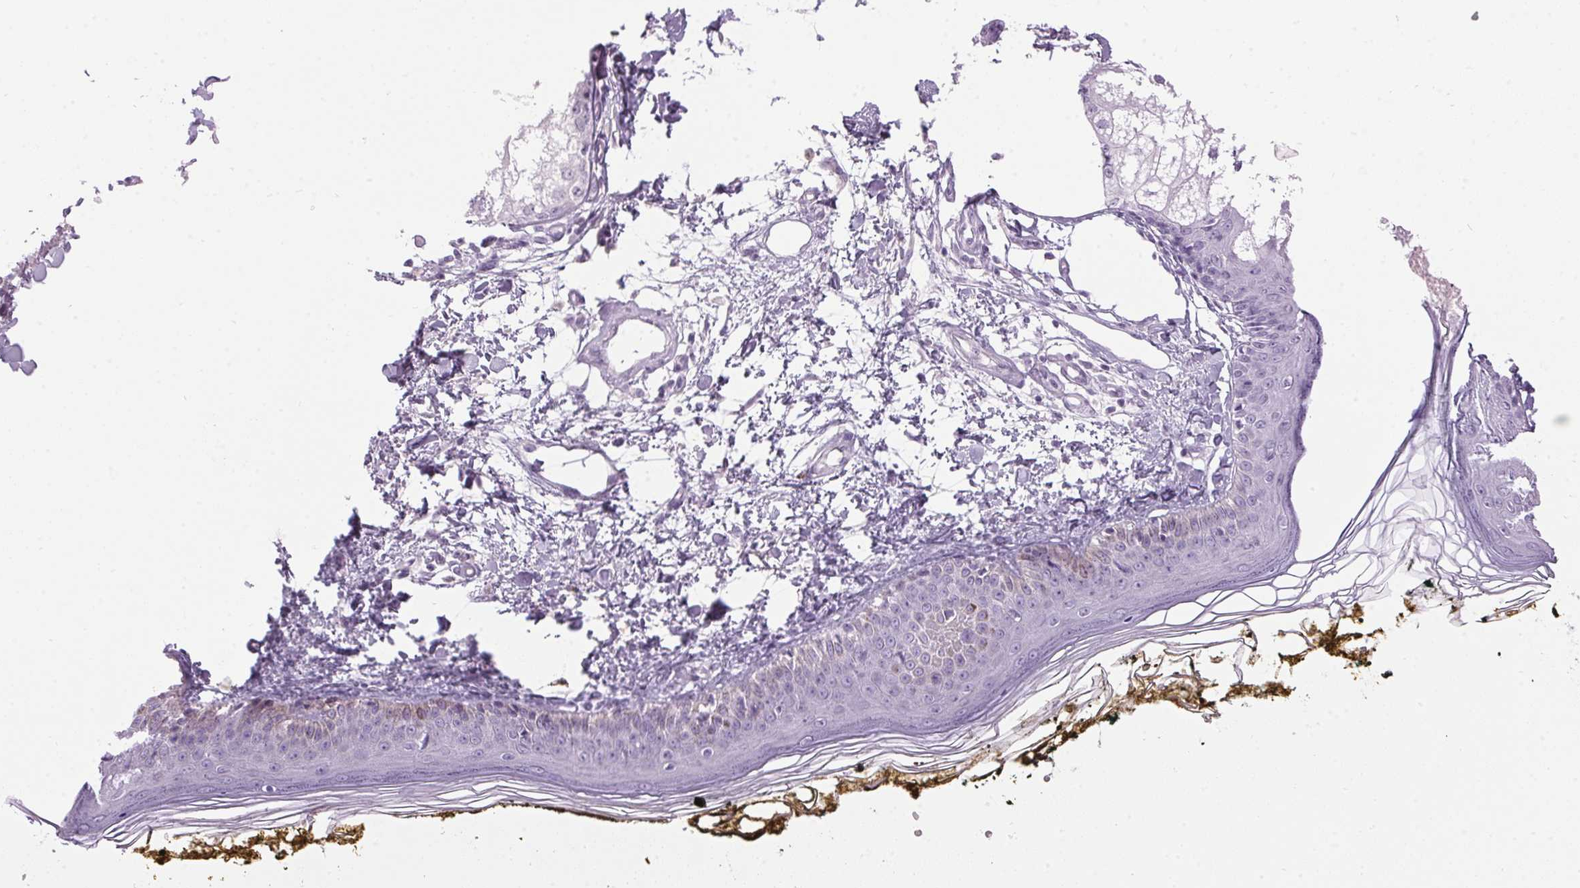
{"staining": {"intensity": "negative", "quantity": "none", "location": "none"}, "tissue": "skin", "cell_type": "Fibroblasts", "image_type": "normal", "snomed": [{"axis": "morphology", "description": "Normal tissue, NOS"}, {"axis": "topography", "description": "Skin"}], "caption": "IHC photomicrograph of normal skin: skin stained with DAB (3,3'-diaminobenzidine) displays no significant protein positivity in fibroblasts.", "gene": "SP7", "patient": {"sex": "male", "age": 76}}